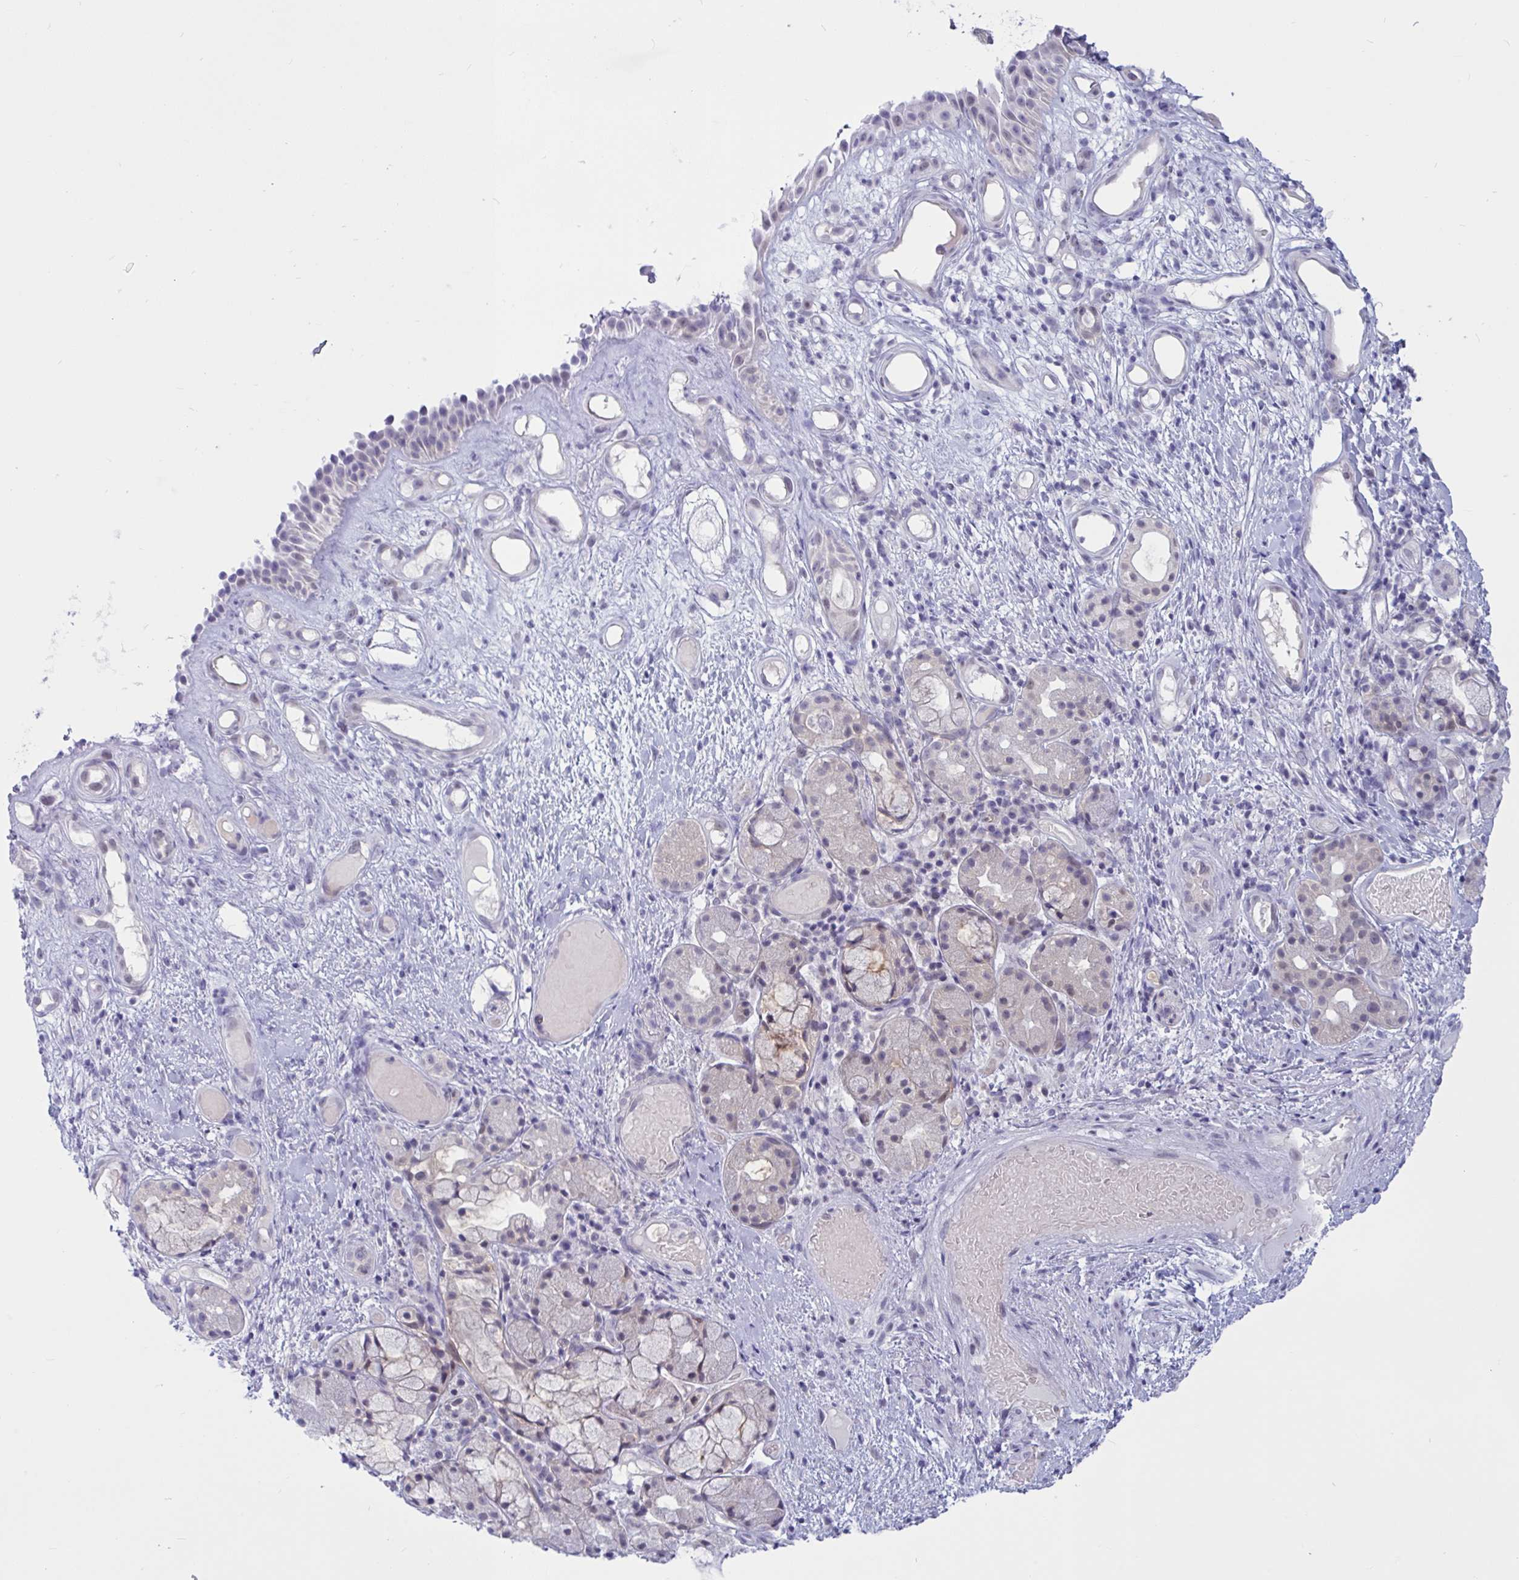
{"staining": {"intensity": "negative", "quantity": "none", "location": "none"}, "tissue": "nasopharynx", "cell_type": "Respiratory epithelial cells", "image_type": "normal", "snomed": [{"axis": "morphology", "description": "Normal tissue, NOS"}, {"axis": "morphology", "description": "Inflammation, NOS"}, {"axis": "topography", "description": "Nasopharynx"}], "caption": "Immunohistochemistry of normal nasopharynx exhibits no positivity in respiratory epithelial cells.", "gene": "TSN", "patient": {"sex": "male", "age": 54}}